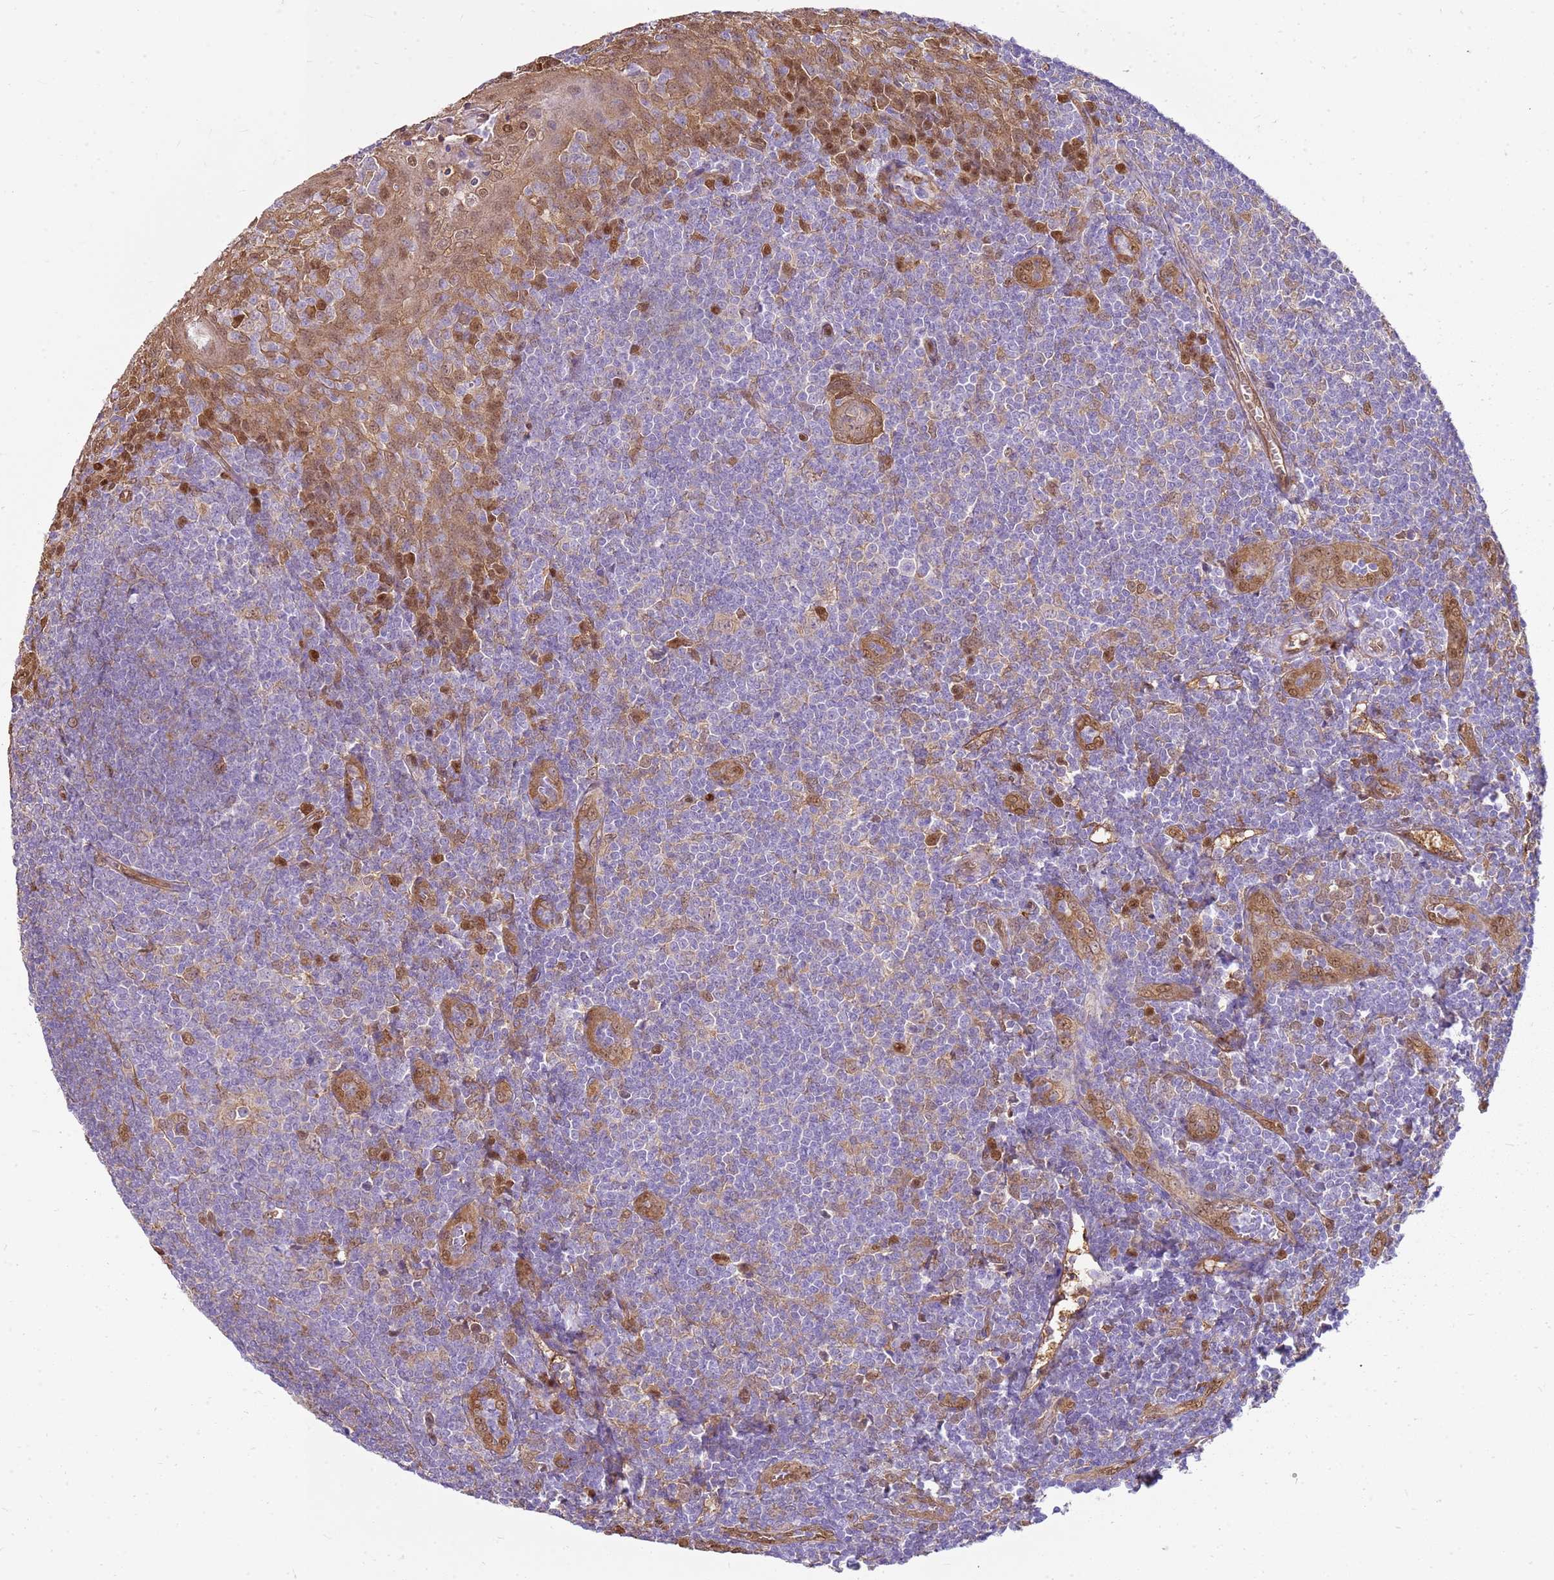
{"staining": {"intensity": "moderate", "quantity": ">75%", "location": "cytoplasmic/membranous"}, "tissue": "tonsil", "cell_type": "Germinal center cells", "image_type": "normal", "snomed": [{"axis": "morphology", "description": "Normal tissue, NOS"}, {"axis": "topography", "description": "Tonsil"}], "caption": "Immunohistochemistry (IHC) (DAB (3,3'-diaminobenzidine)) staining of normal human tonsil displays moderate cytoplasmic/membranous protein expression in approximately >75% of germinal center cells.", "gene": "YWHAE", "patient": {"sex": "male", "age": 27}}